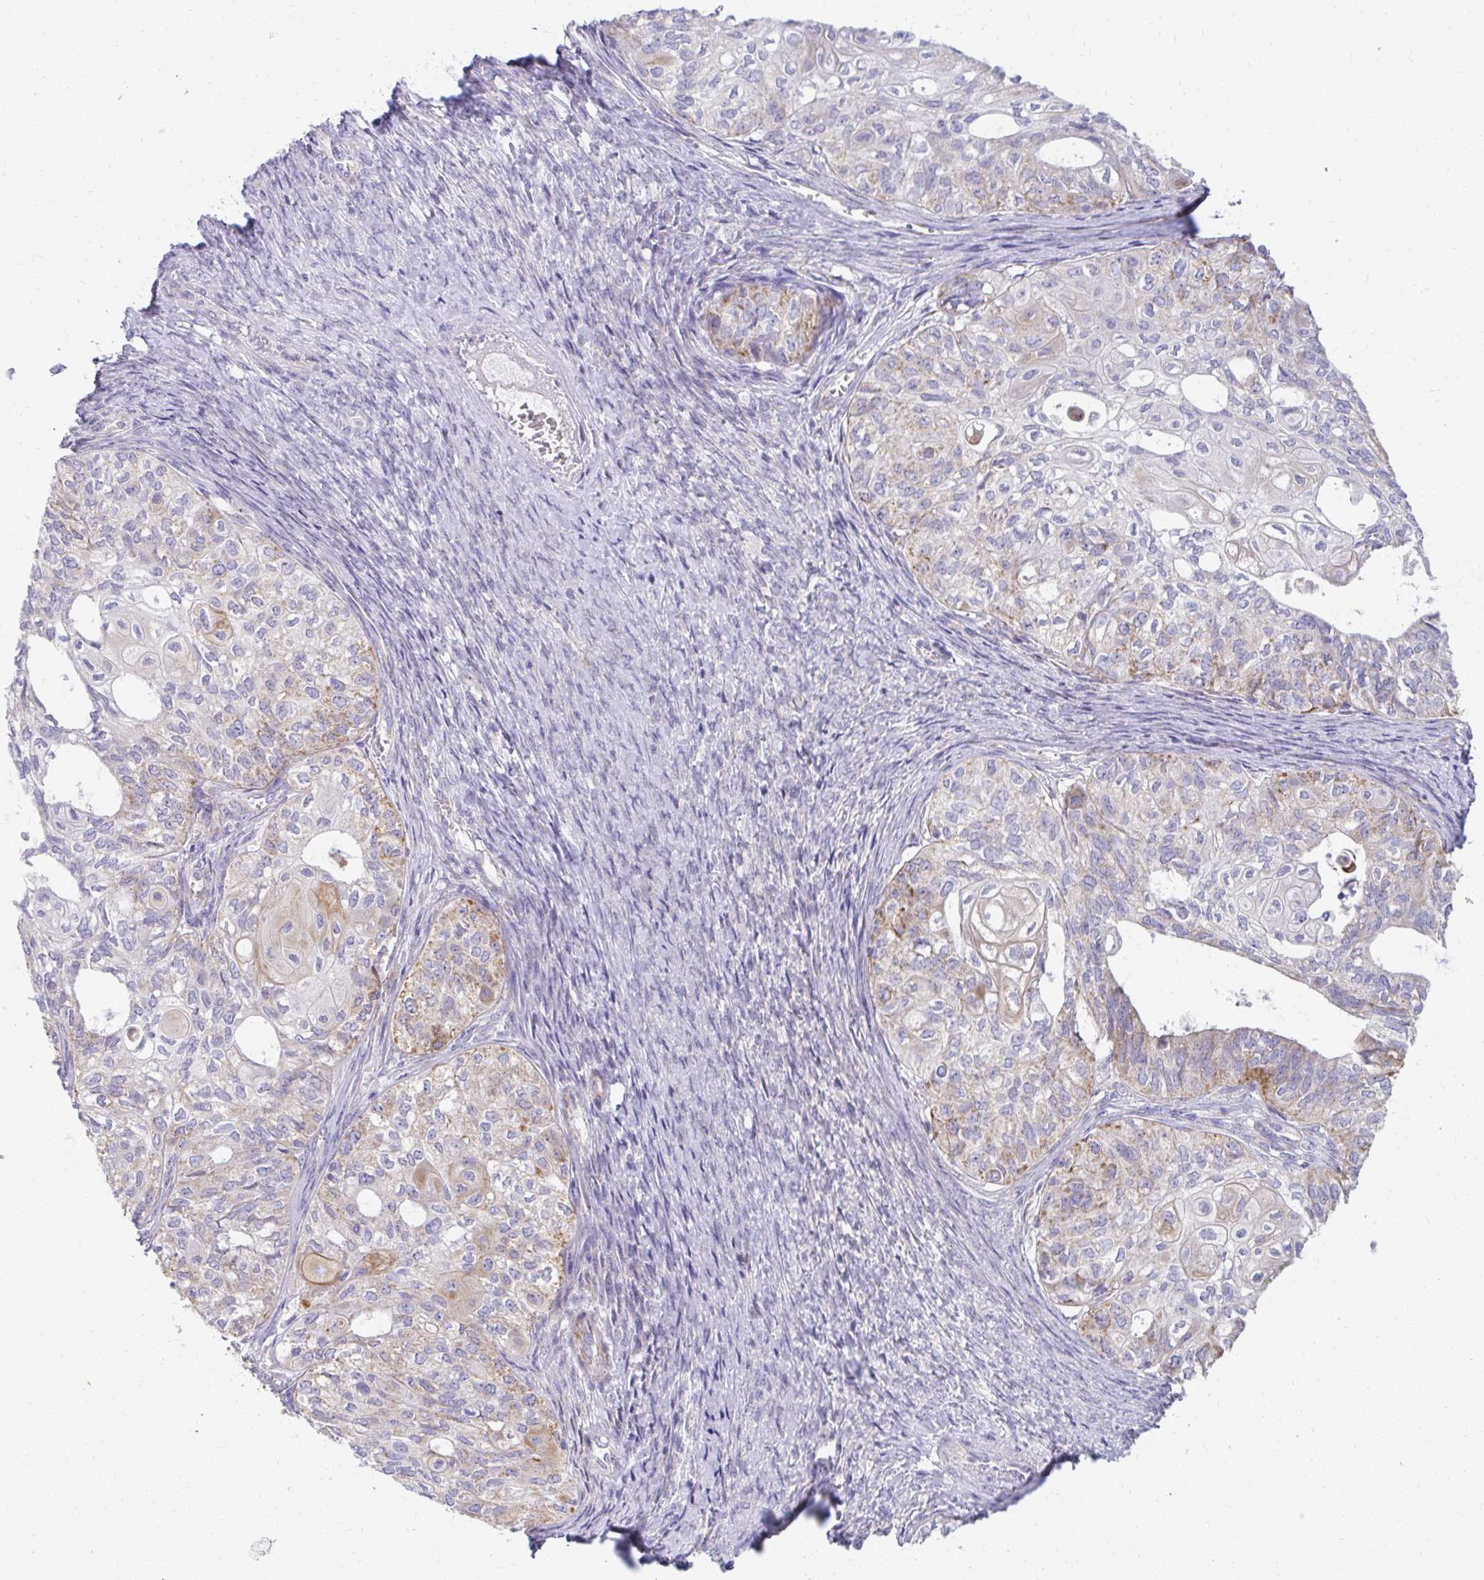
{"staining": {"intensity": "moderate", "quantity": "25%-75%", "location": "cytoplasmic/membranous"}, "tissue": "ovarian cancer", "cell_type": "Tumor cells", "image_type": "cancer", "snomed": [{"axis": "morphology", "description": "Carcinoma, endometroid"}, {"axis": "topography", "description": "Ovary"}], "caption": "Tumor cells exhibit medium levels of moderate cytoplasmic/membranous staining in approximately 25%-75% of cells in ovarian cancer.", "gene": "EXOC5", "patient": {"sex": "female", "age": 64}}